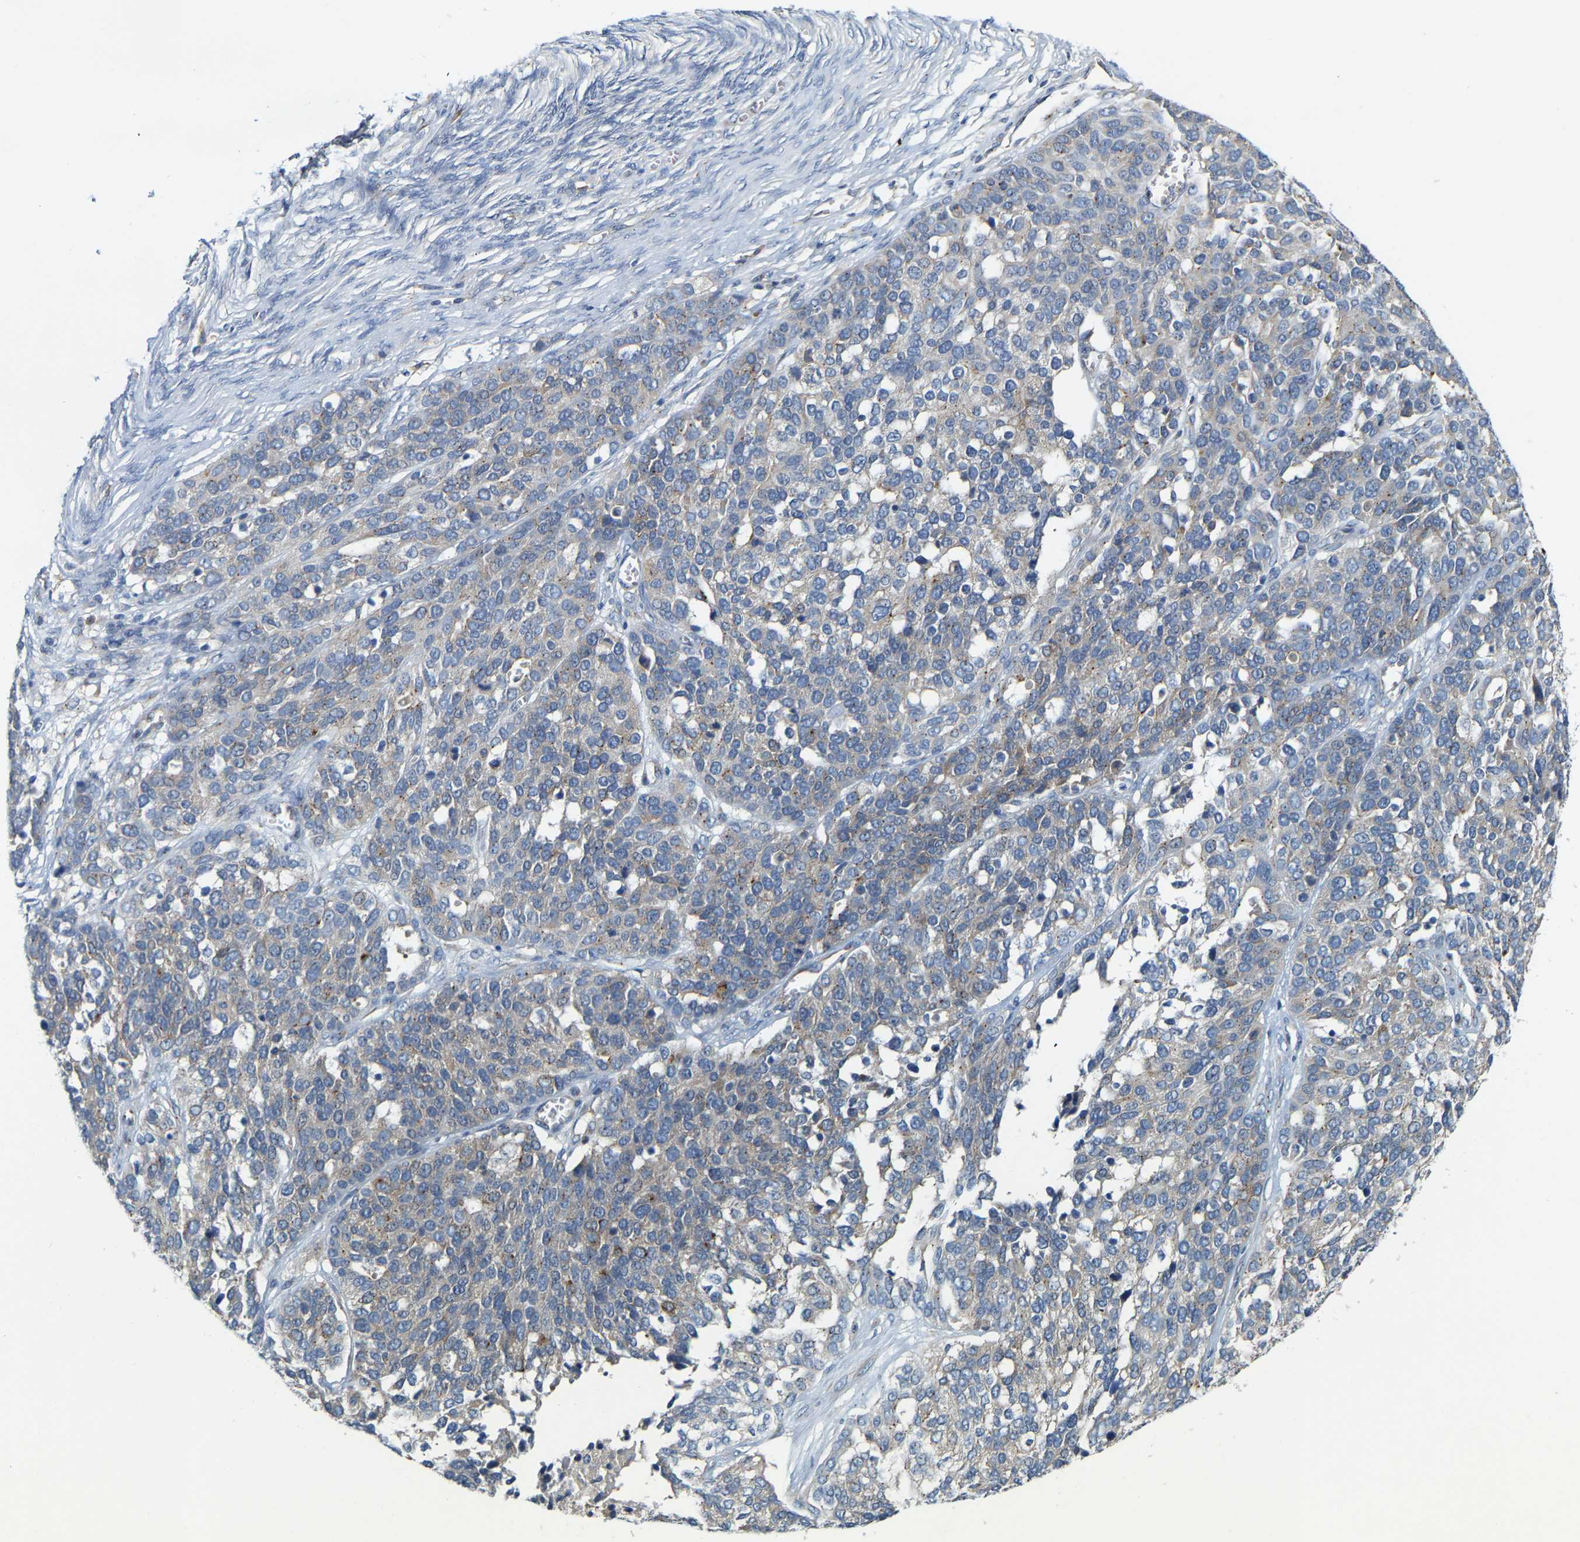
{"staining": {"intensity": "negative", "quantity": "none", "location": "none"}, "tissue": "ovarian cancer", "cell_type": "Tumor cells", "image_type": "cancer", "snomed": [{"axis": "morphology", "description": "Cystadenocarcinoma, serous, NOS"}, {"axis": "topography", "description": "Ovary"}], "caption": "Immunohistochemical staining of human ovarian serous cystadenocarcinoma reveals no significant staining in tumor cells.", "gene": "PCNT", "patient": {"sex": "female", "age": 44}}